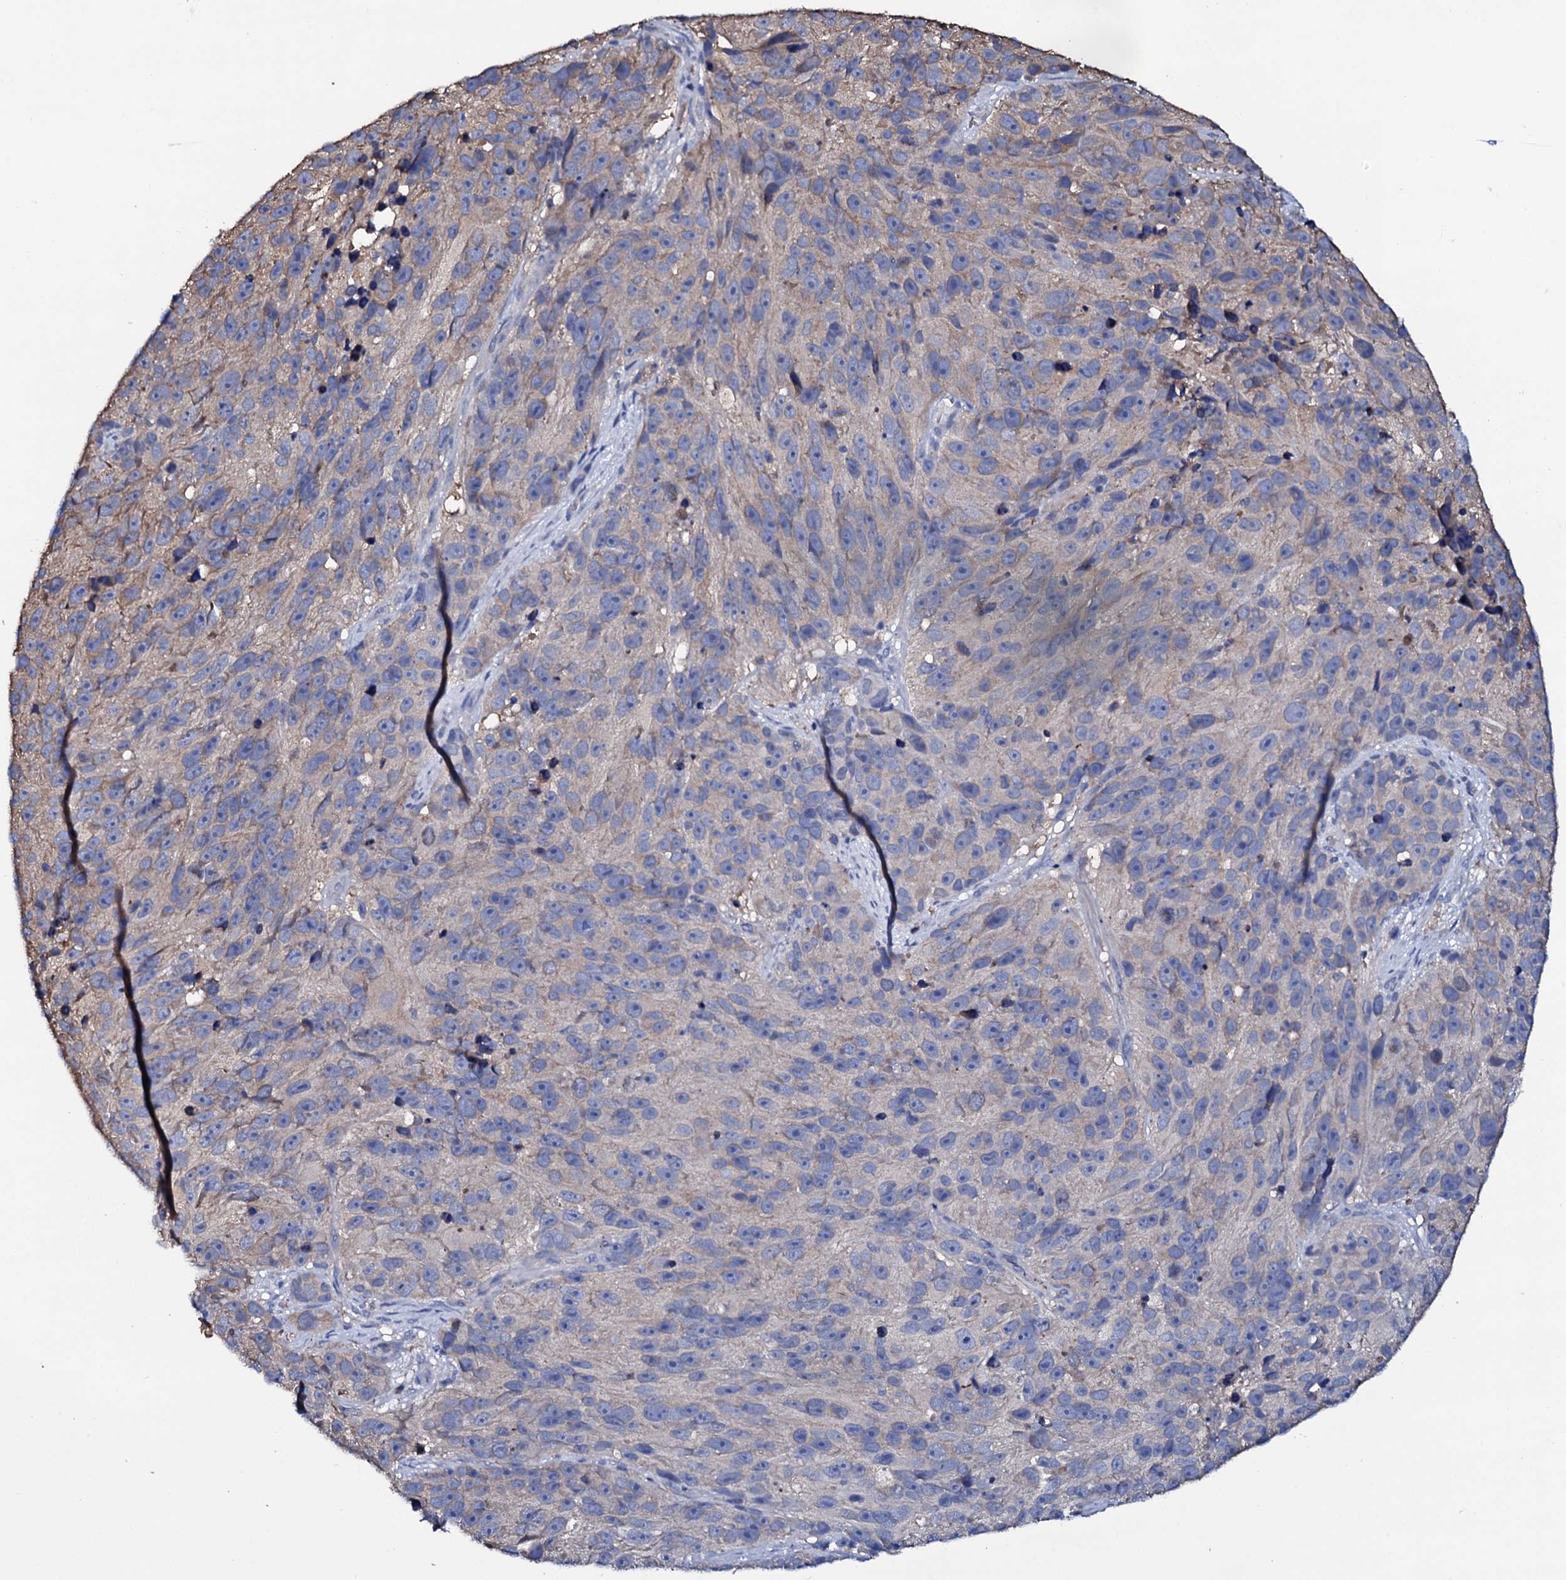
{"staining": {"intensity": "weak", "quantity": "<25%", "location": "cytoplasmic/membranous"}, "tissue": "melanoma", "cell_type": "Tumor cells", "image_type": "cancer", "snomed": [{"axis": "morphology", "description": "Malignant melanoma, NOS"}, {"axis": "topography", "description": "Skin"}], "caption": "The photomicrograph shows no staining of tumor cells in melanoma.", "gene": "TCAF2", "patient": {"sex": "male", "age": 84}}